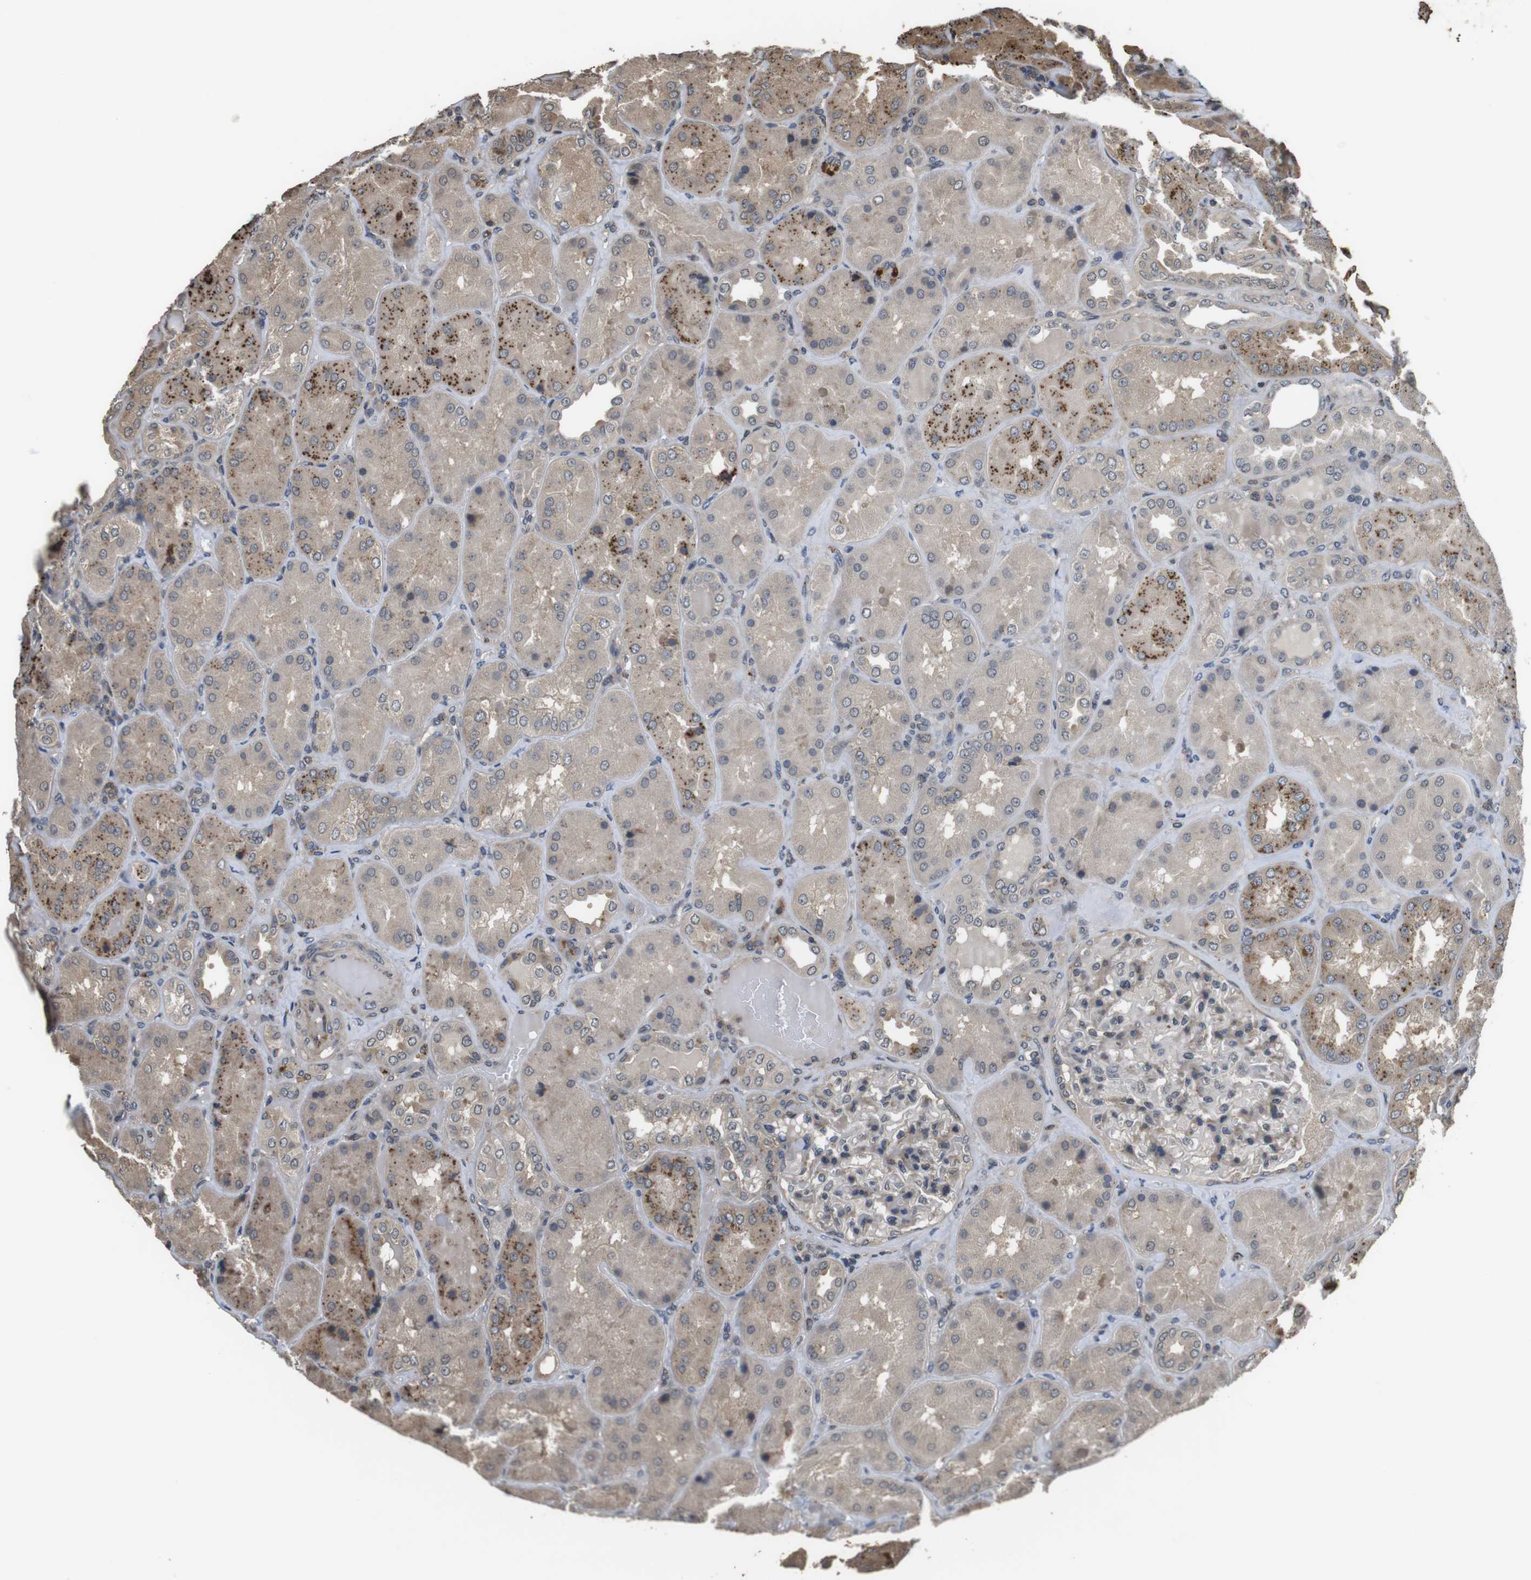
{"staining": {"intensity": "weak", "quantity": "<25%", "location": "cytoplasmic/membranous"}, "tissue": "kidney", "cell_type": "Cells in glomeruli", "image_type": "normal", "snomed": [{"axis": "morphology", "description": "Normal tissue, NOS"}, {"axis": "topography", "description": "Kidney"}], "caption": "Cells in glomeruli show no significant expression in benign kidney.", "gene": "FZD10", "patient": {"sex": "female", "age": 56}}